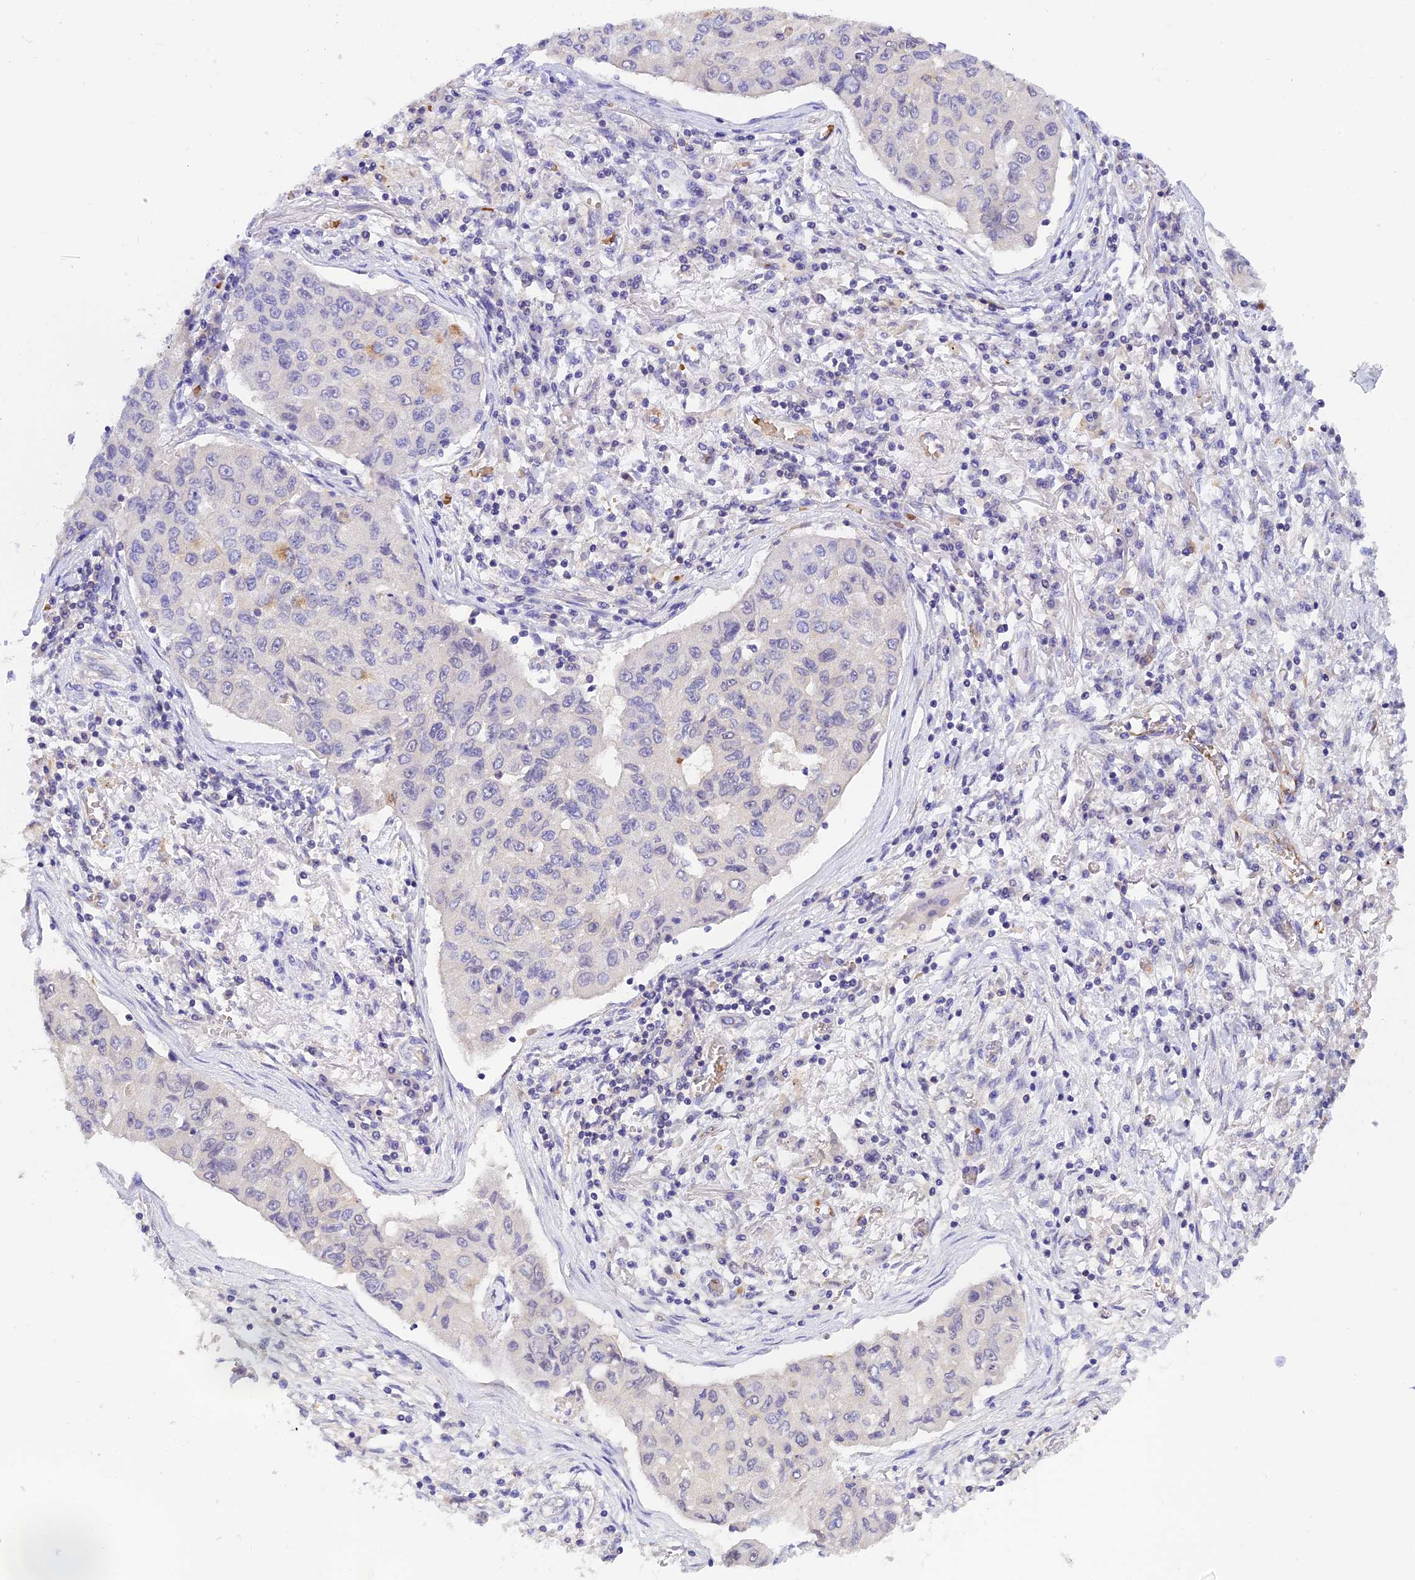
{"staining": {"intensity": "negative", "quantity": "none", "location": "none"}, "tissue": "lung cancer", "cell_type": "Tumor cells", "image_type": "cancer", "snomed": [{"axis": "morphology", "description": "Squamous cell carcinoma, NOS"}, {"axis": "topography", "description": "Lung"}], "caption": "Histopathology image shows no significant protein staining in tumor cells of lung cancer (squamous cell carcinoma).", "gene": "HDHD2", "patient": {"sex": "male", "age": 74}}